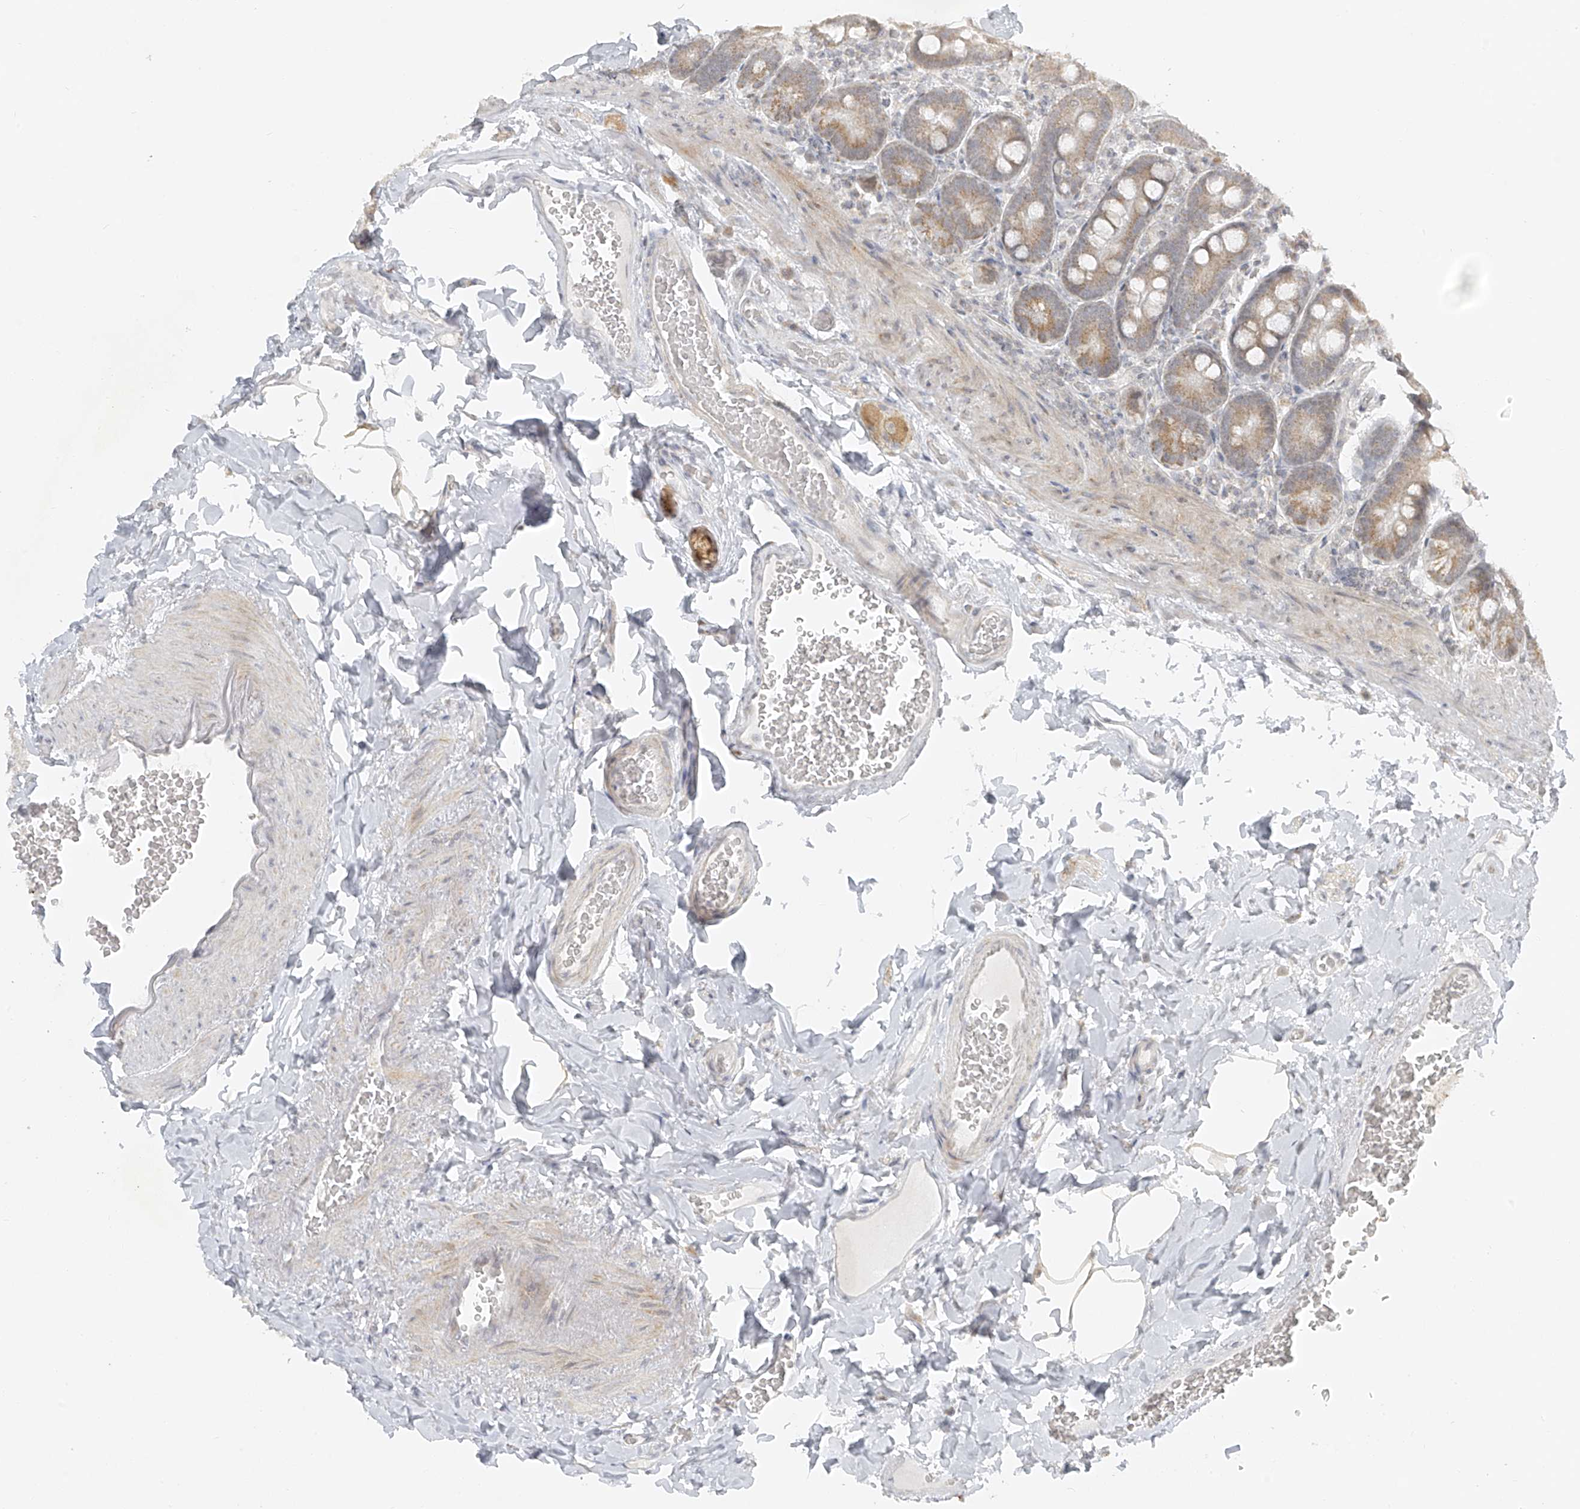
{"staining": {"intensity": "weak", "quantity": ">75%", "location": "cytoplasmic/membranous"}, "tissue": "duodenum", "cell_type": "Glandular cells", "image_type": "normal", "snomed": [{"axis": "morphology", "description": "Normal tissue, NOS"}, {"axis": "topography", "description": "Duodenum"}], "caption": "DAB immunohistochemical staining of normal human duodenum exhibits weak cytoplasmic/membranous protein positivity in about >75% of glandular cells. (DAB IHC with brightfield microscopy, high magnification).", "gene": "DYRK1B", "patient": {"sex": "female", "age": 62}}